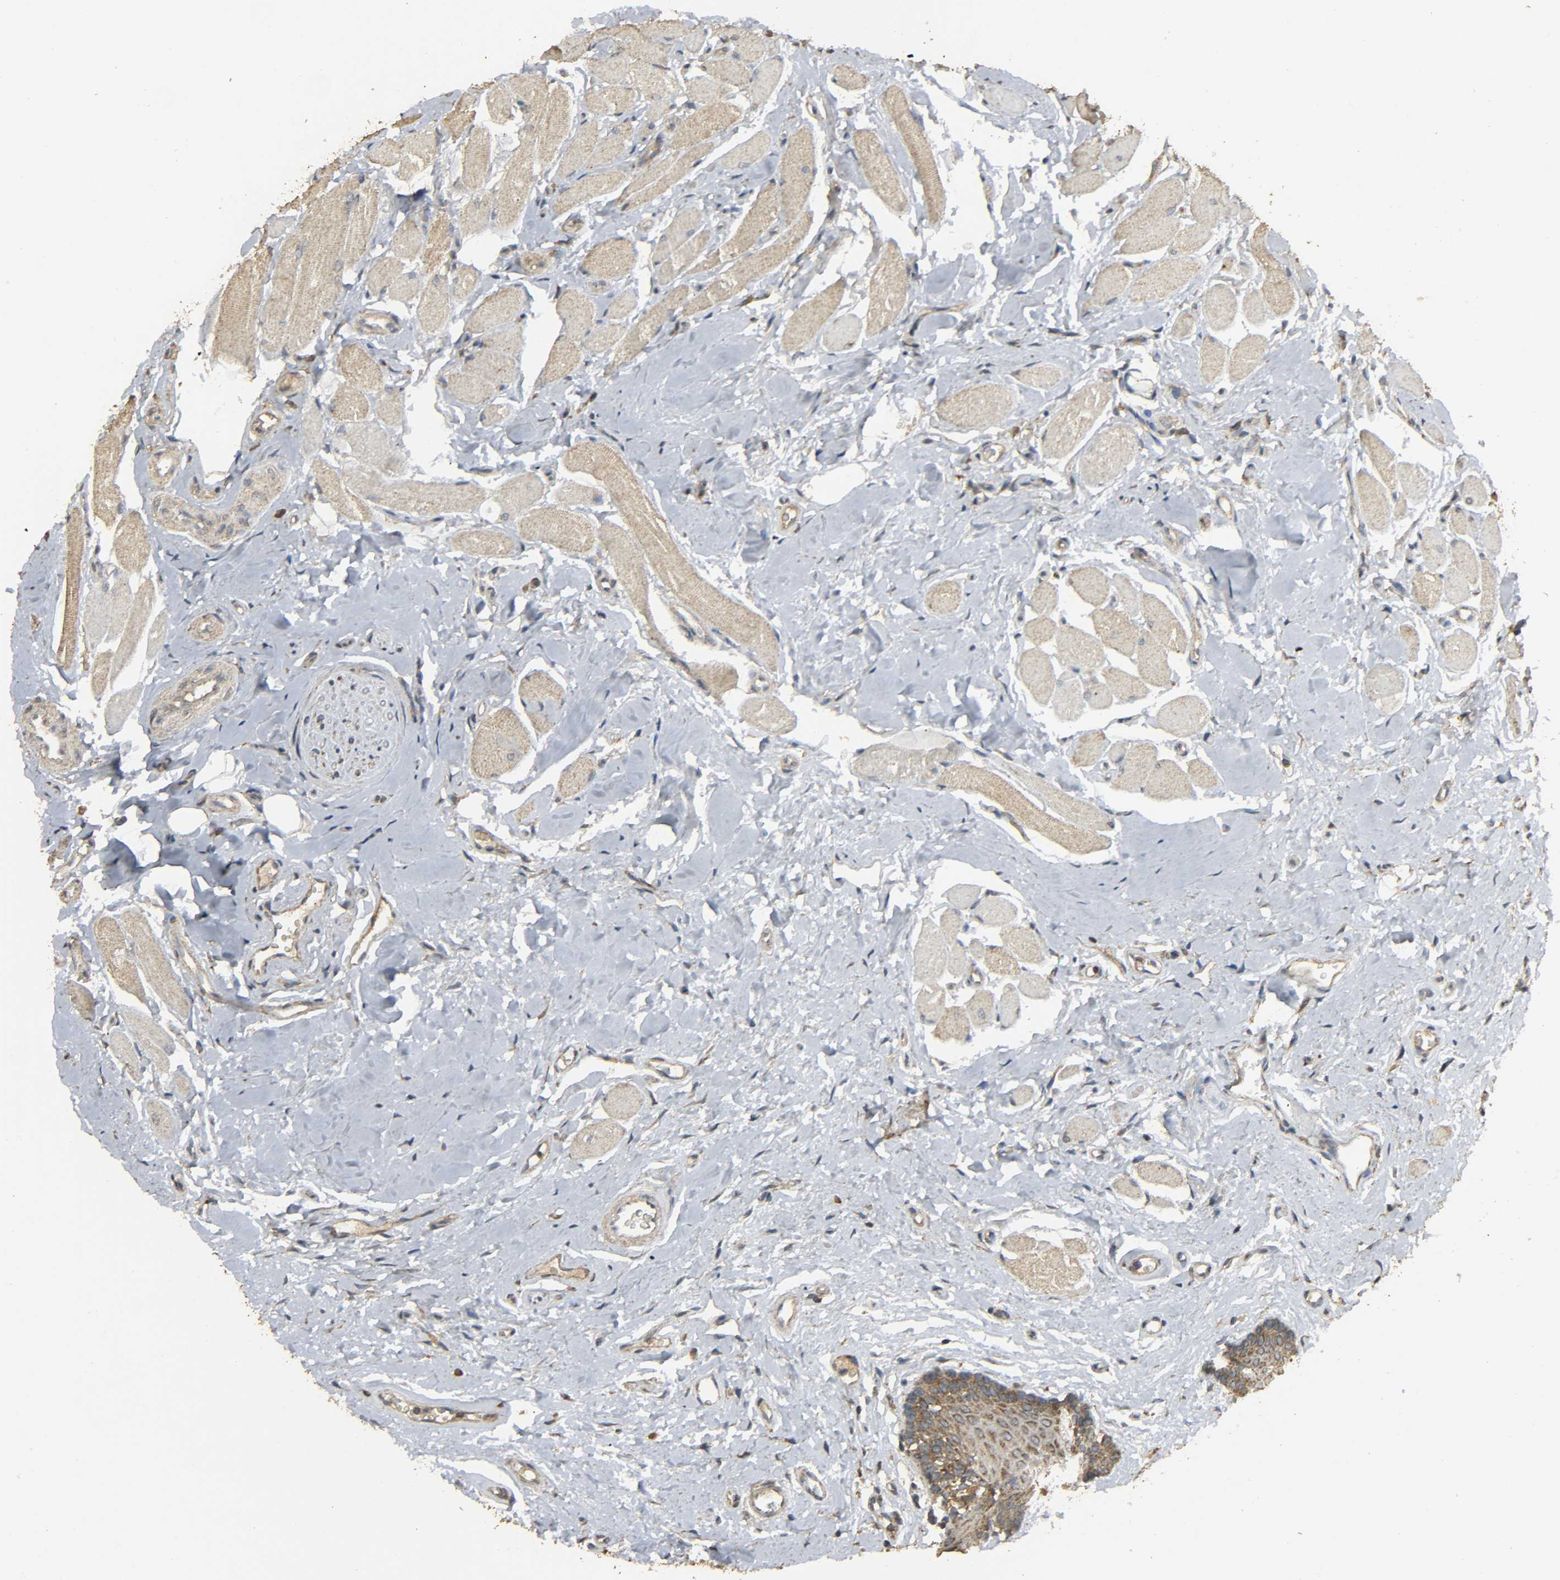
{"staining": {"intensity": "moderate", "quantity": "25%-75%", "location": "cytoplasmic/membranous"}, "tissue": "oral mucosa", "cell_type": "Squamous epithelial cells", "image_type": "normal", "snomed": [{"axis": "morphology", "description": "Normal tissue, NOS"}, {"axis": "topography", "description": "Oral tissue"}], "caption": "This image displays immunohistochemistry staining of benign oral mucosa, with medium moderate cytoplasmic/membranous staining in about 25%-75% of squamous epithelial cells.", "gene": "DDX6", "patient": {"sex": "male", "age": 62}}